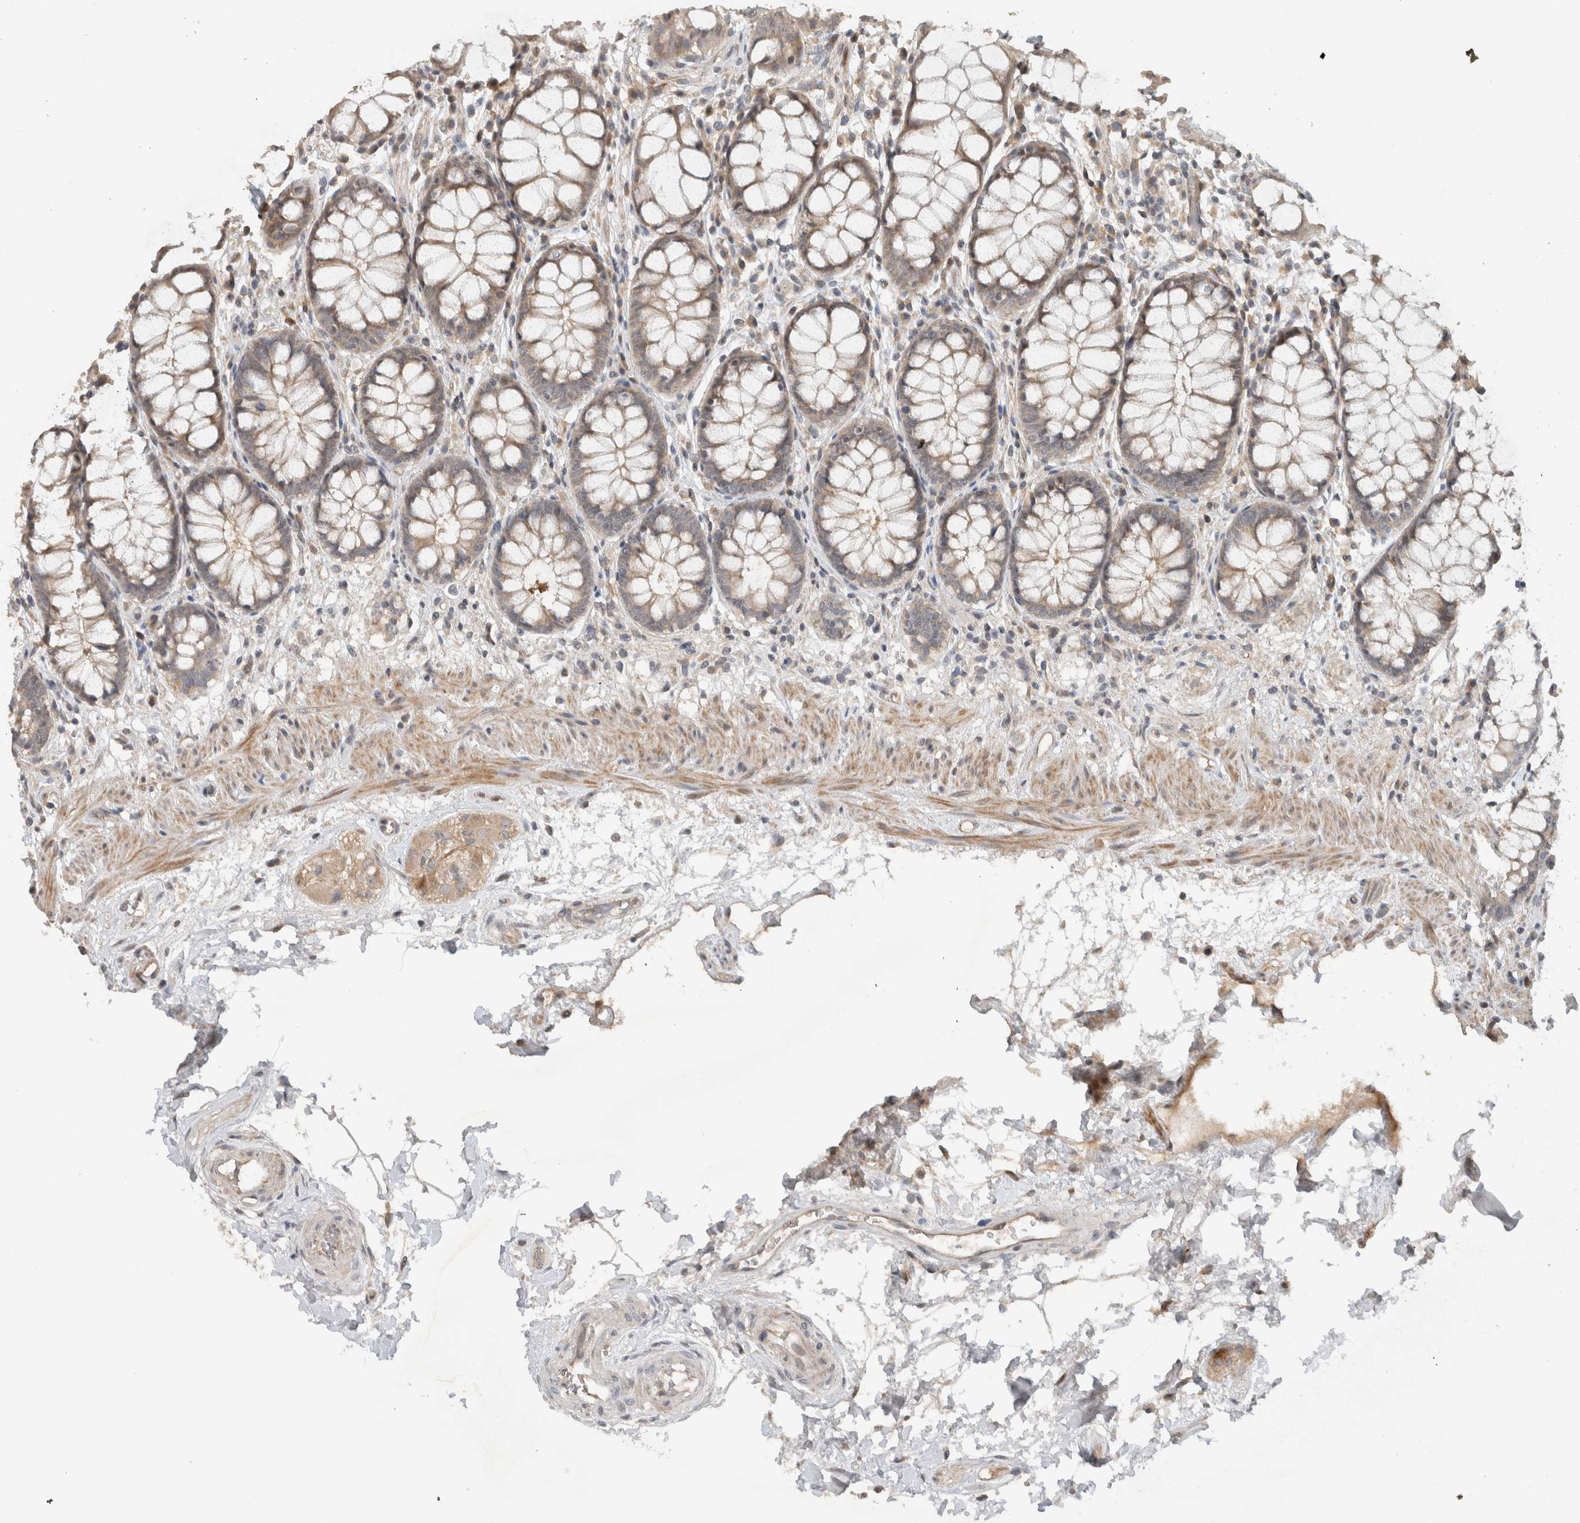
{"staining": {"intensity": "moderate", "quantity": "25%-75%", "location": "cytoplasmic/membranous"}, "tissue": "rectum", "cell_type": "Glandular cells", "image_type": "normal", "snomed": [{"axis": "morphology", "description": "Normal tissue, NOS"}, {"axis": "topography", "description": "Rectum"}], "caption": "Glandular cells display medium levels of moderate cytoplasmic/membranous expression in about 25%-75% of cells in unremarkable human rectum. Using DAB (3,3'-diaminobenzidine) (brown) and hematoxylin (blue) stains, captured at high magnification using brightfield microscopy.", "gene": "ERCC6L2", "patient": {"sex": "male", "age": 64}}